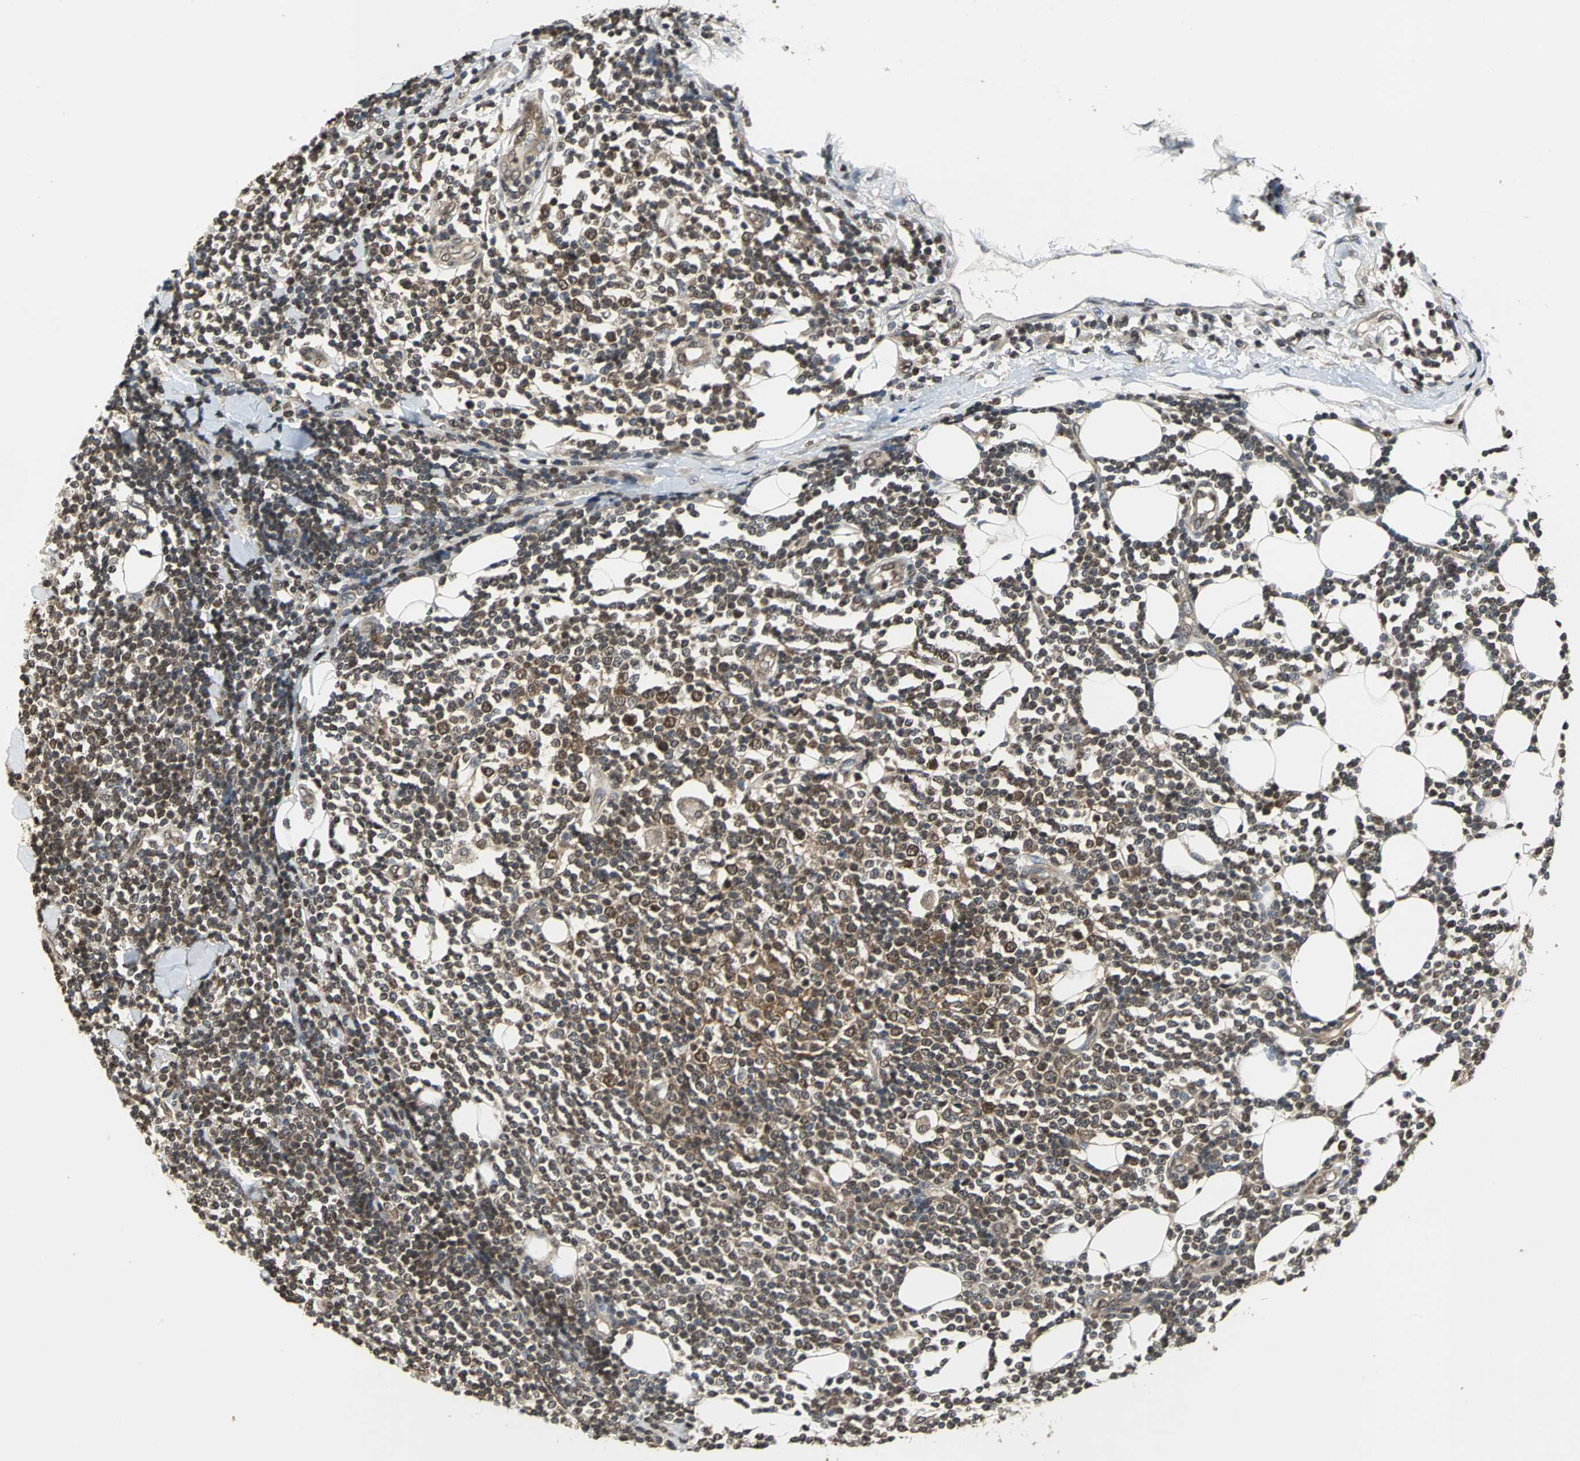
{"staining": {"intensity": "moderate", "quantity": ">75%", "location": "cytoplasmic/membranous,nuclear"}, "tissue": "lymphoma", "cell_type": "Tumor cells", "image_type": "cancer", "snomed": [{"axis": "morphology", "description": "Malignant lymphoma, non-Hodgkin's type, Low grade"}, {"axis": "topography", "description": "Soft tissue"}], "caption": "The photomicrograph displays staining of low-grade malignant lymphoma, non-Hodgkin's type, revealing moderate cytoplasmic/membranous and nuclear protein expression (brown color) within tumor cells. Using DAB (3,3'-diaminobenzidine) (brown) and hematoxylin (blue) stains, captured at high magnification using brightfield microscopy.", "gene": "AHR", "patient": {"sex": "male", "age": 92}}